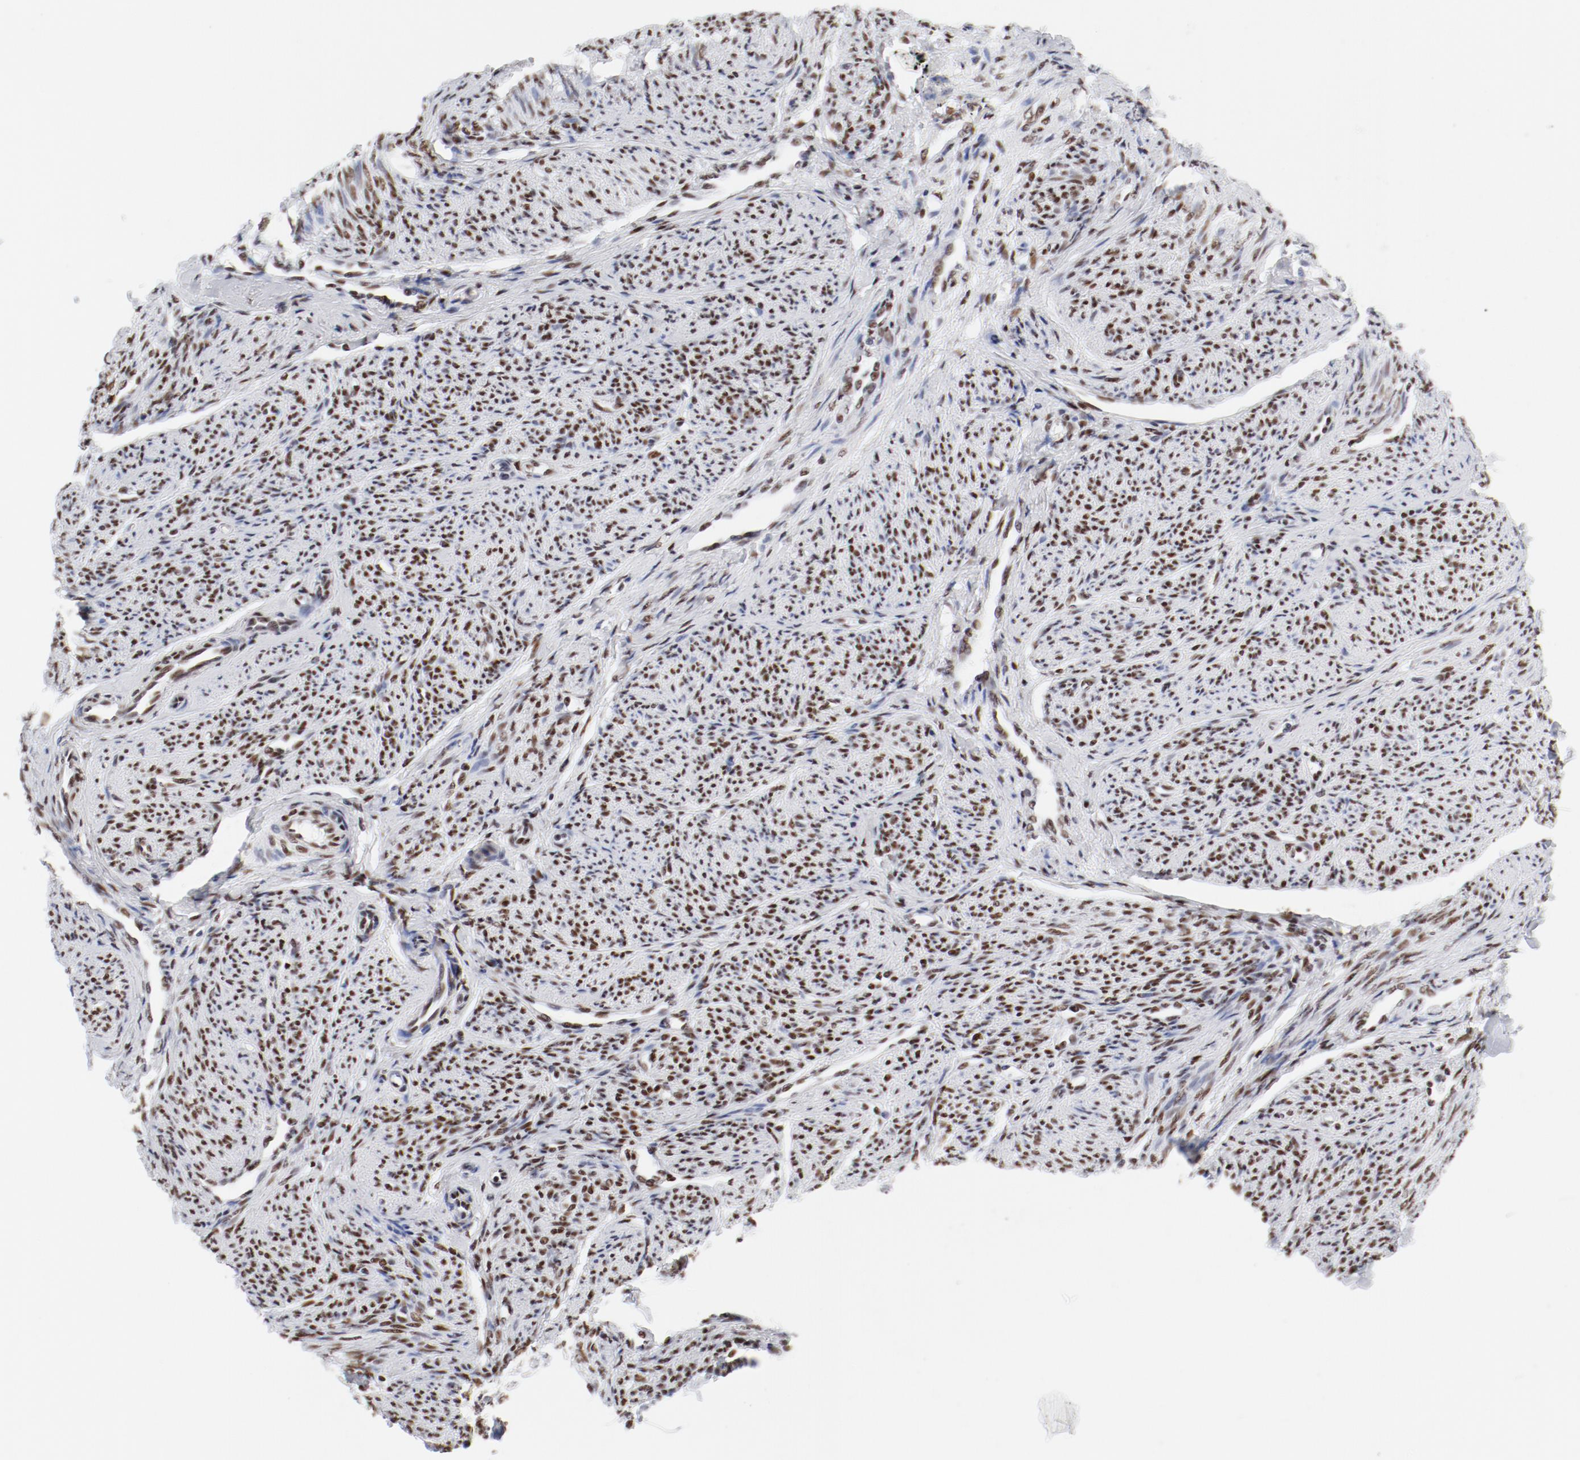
{"staining": {"intensity": "moderate", "quantity": ">75%", "location": "nuclear"}, "tissue": "smooth muscle", "cell_type": "Smooth muscle cells", "image_type": "normal", "snomed": [{"axis": "morphology", "description": "Normal tissue, NOS"}, {"axis": "topography", "description": "Smooth muscle"}], "caption": "An immunohistochemistry micrograph of unremarkable tissue is shown. Protein staining in brown shows moderate nuclear positivity in smooth muscle within smooth muscle cells. Nuclei are stained in blue.", "gene": "ATF2", "patient": {"sex": "female", "age": 65}}